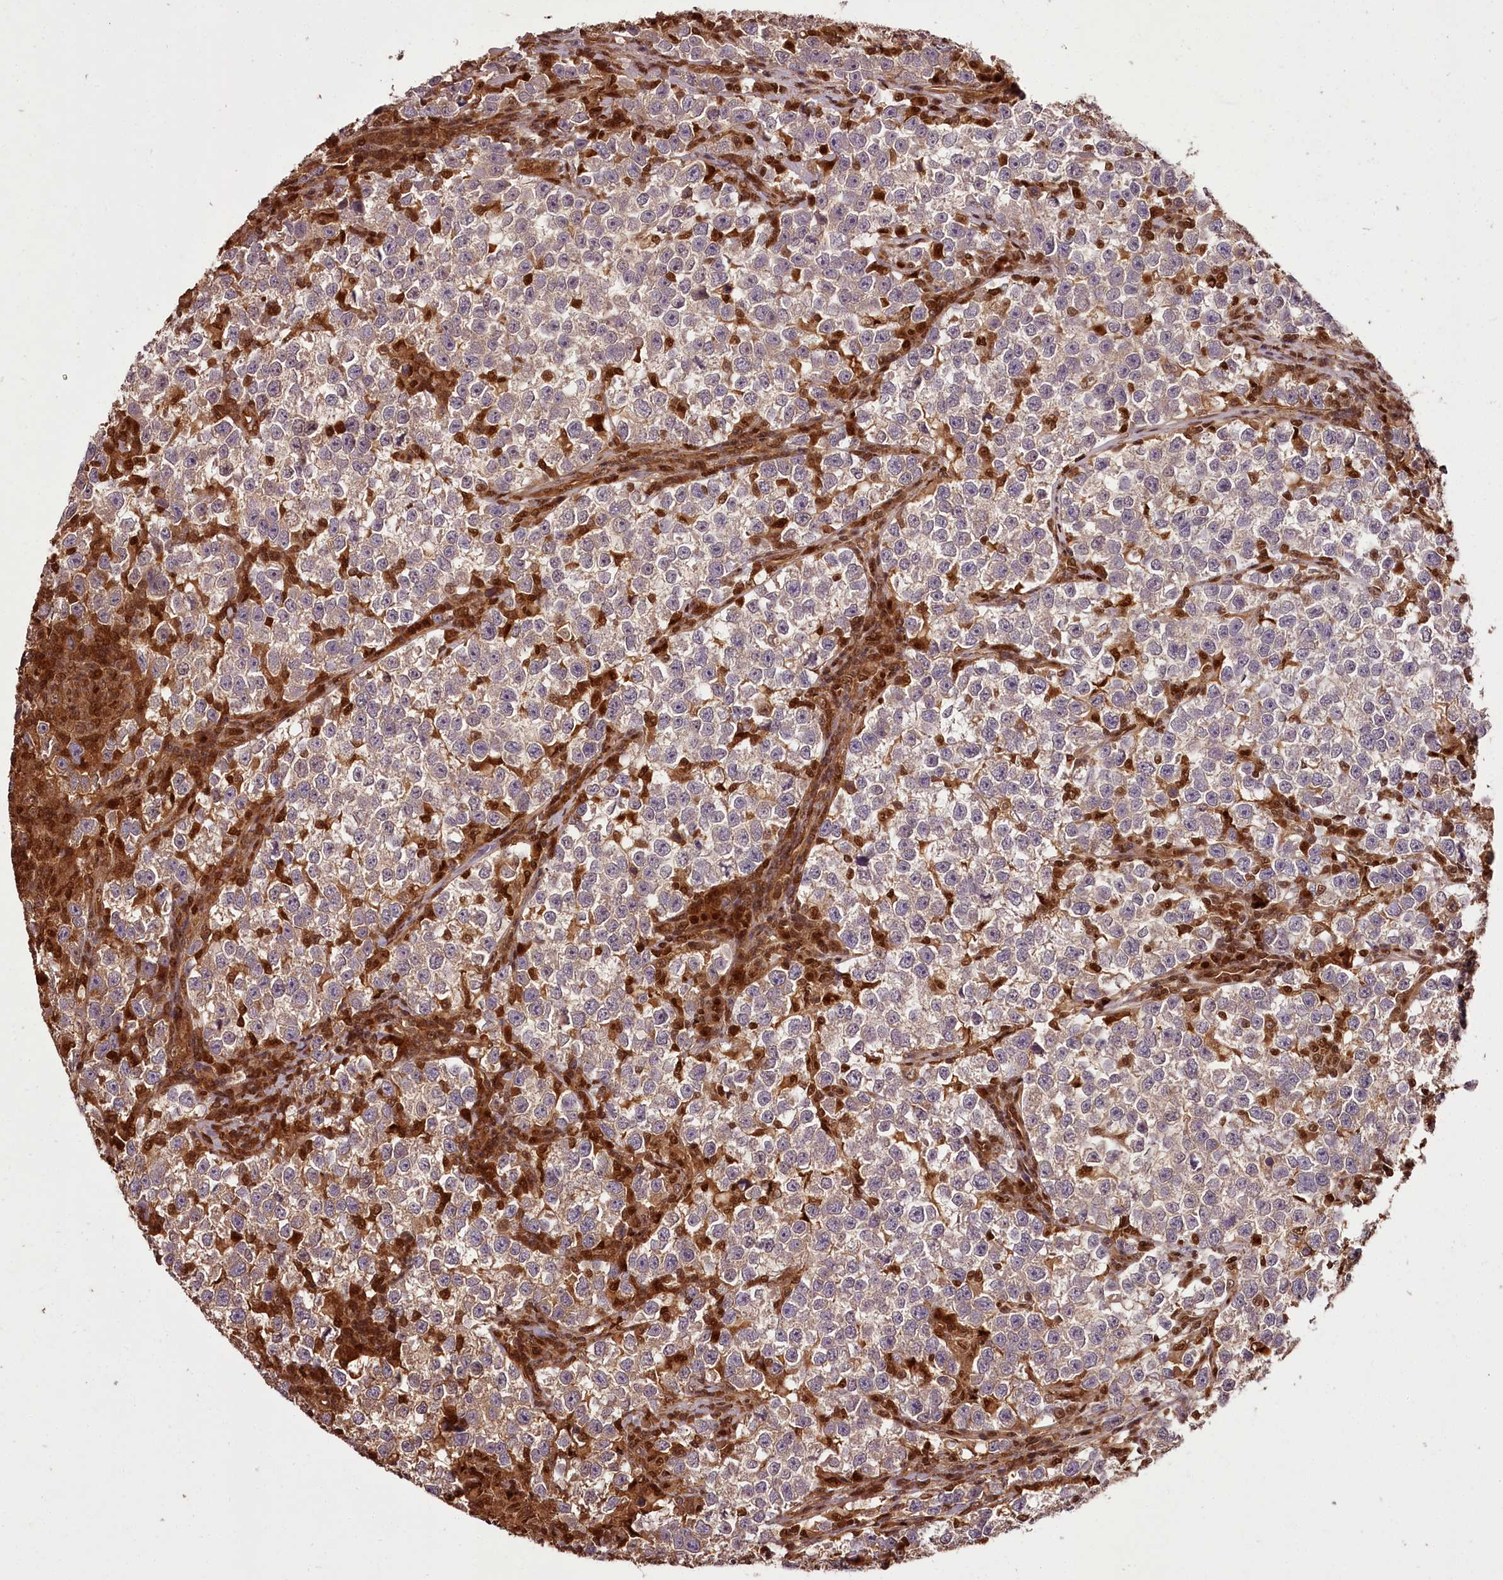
{"staining": {"intensity": "weak", "quantity": "25%-75%", "location": "cytoplasmic/membranous"}, "tissue": "testis cancer", "cell_type": "Tumor cells", "image_type": "cancer", "snomed": [{"axis": "morphology", "description": "Normal tissue, NOS"}, {"axis": "morphology", "description": "Seminoma, NOS"}, {"axis": "topography", "description": "Testis"}], "caption": "Seminoma (testis) stained with a brown dye reveals weak cytoplasmic/membranous positive staining in about 25%-75% of tumor cells.", "gene": "NPRL2", "patient": {"sex": "male", "age": 43}}